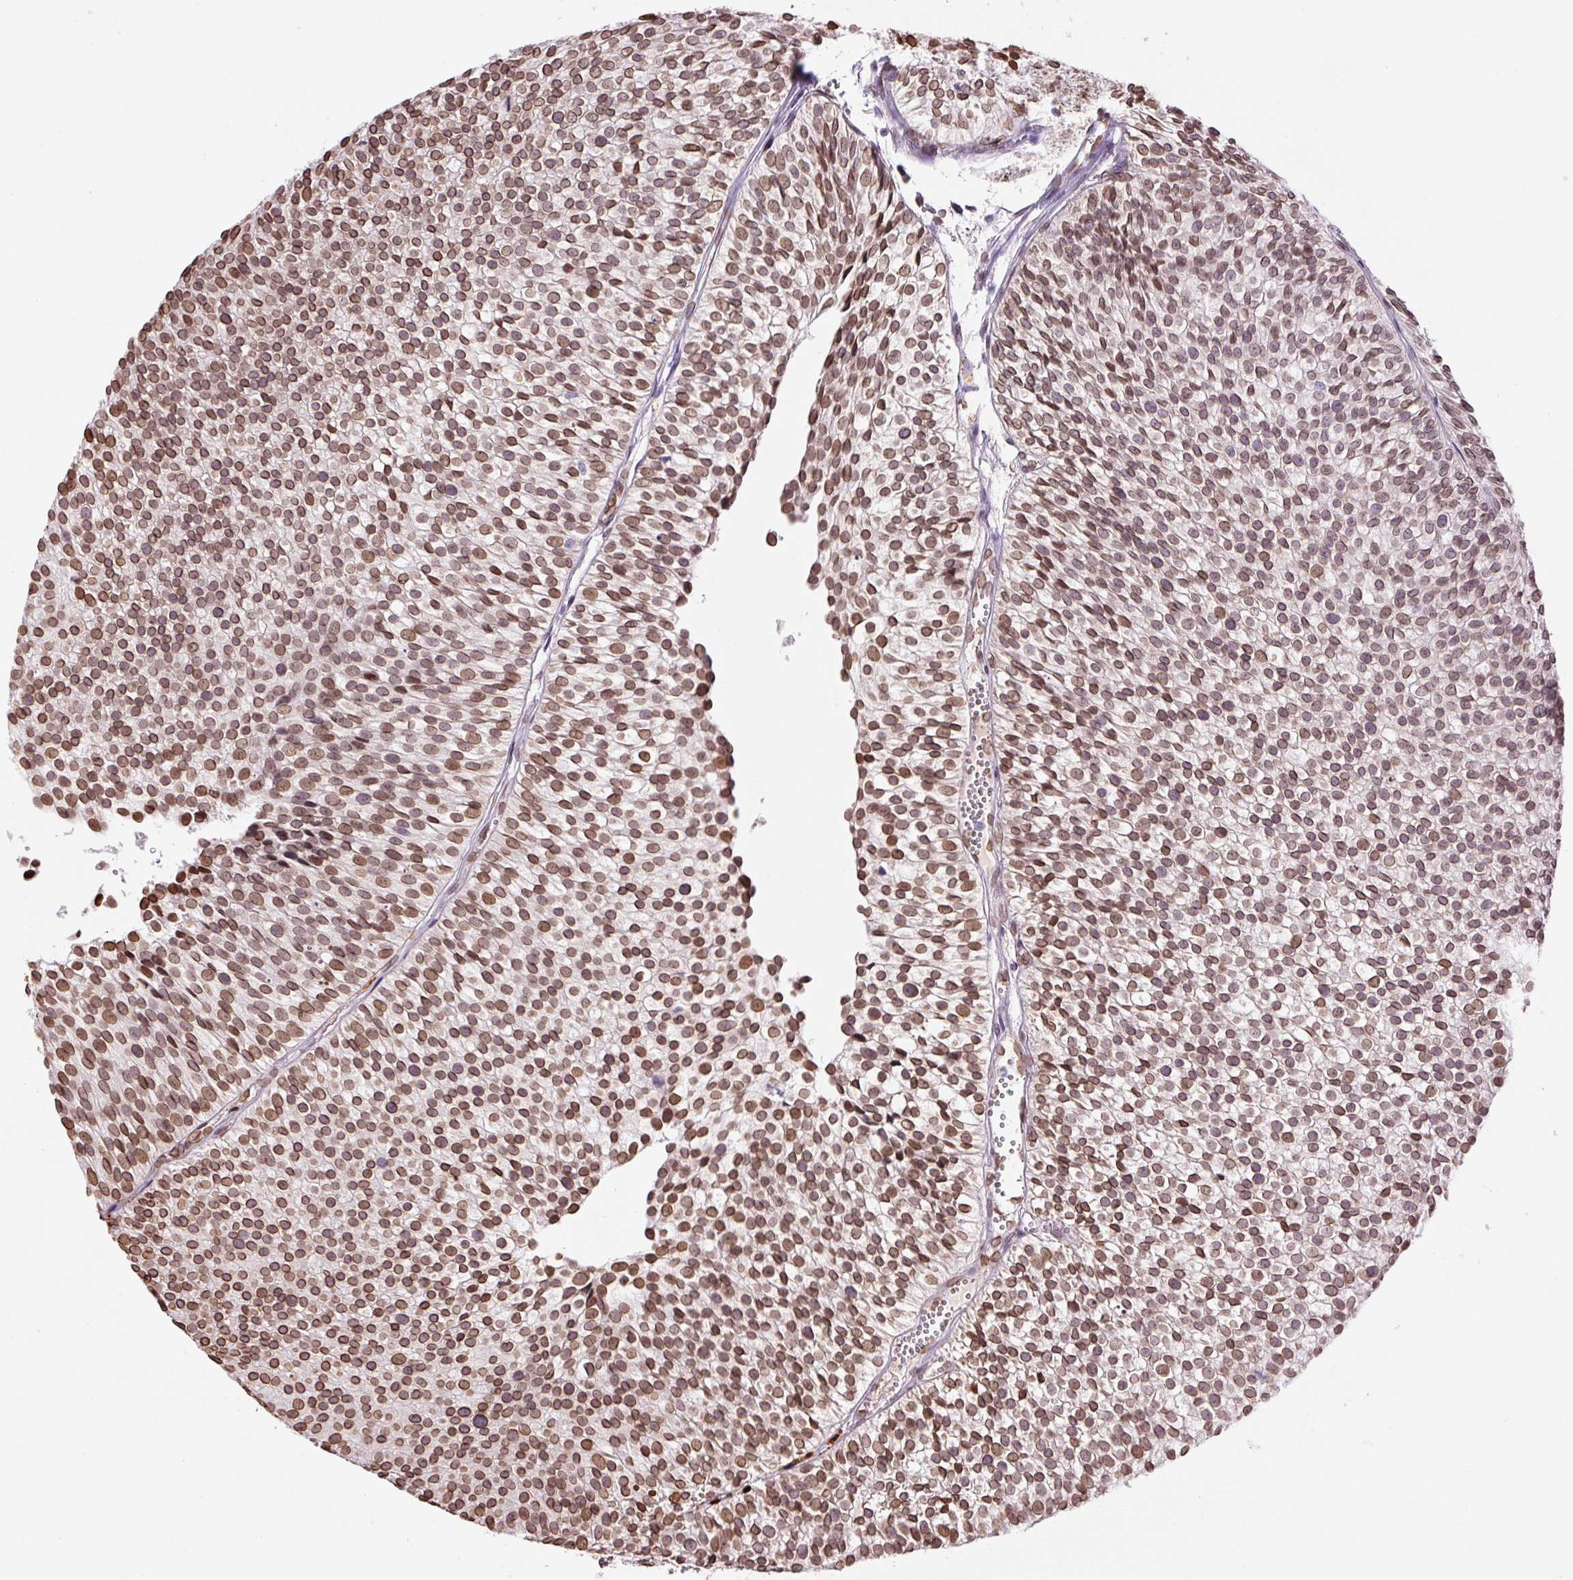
{"staining": {"intensity": "strong", "quantity": ">75%", "location": "cytoplasmic/membranous,nuclear"}, "tissue": "urothelial cancer", "cell_type": "Tumor cells", "image_type": "cancer", "snomed": [{"axis": "morphology", "description": "Urothelial carcinoma, Low grade"}, {"axis": "topography", "description": "Urinary bladder"}], "caption": "A brown stain highlights strong cytoplasmic/membranous and nuclear expression of a protein in low-grade urothelial carcinoma tumor cells.", "gene": "ZNF224", "patient": {"sex": "male", "age": 91}}